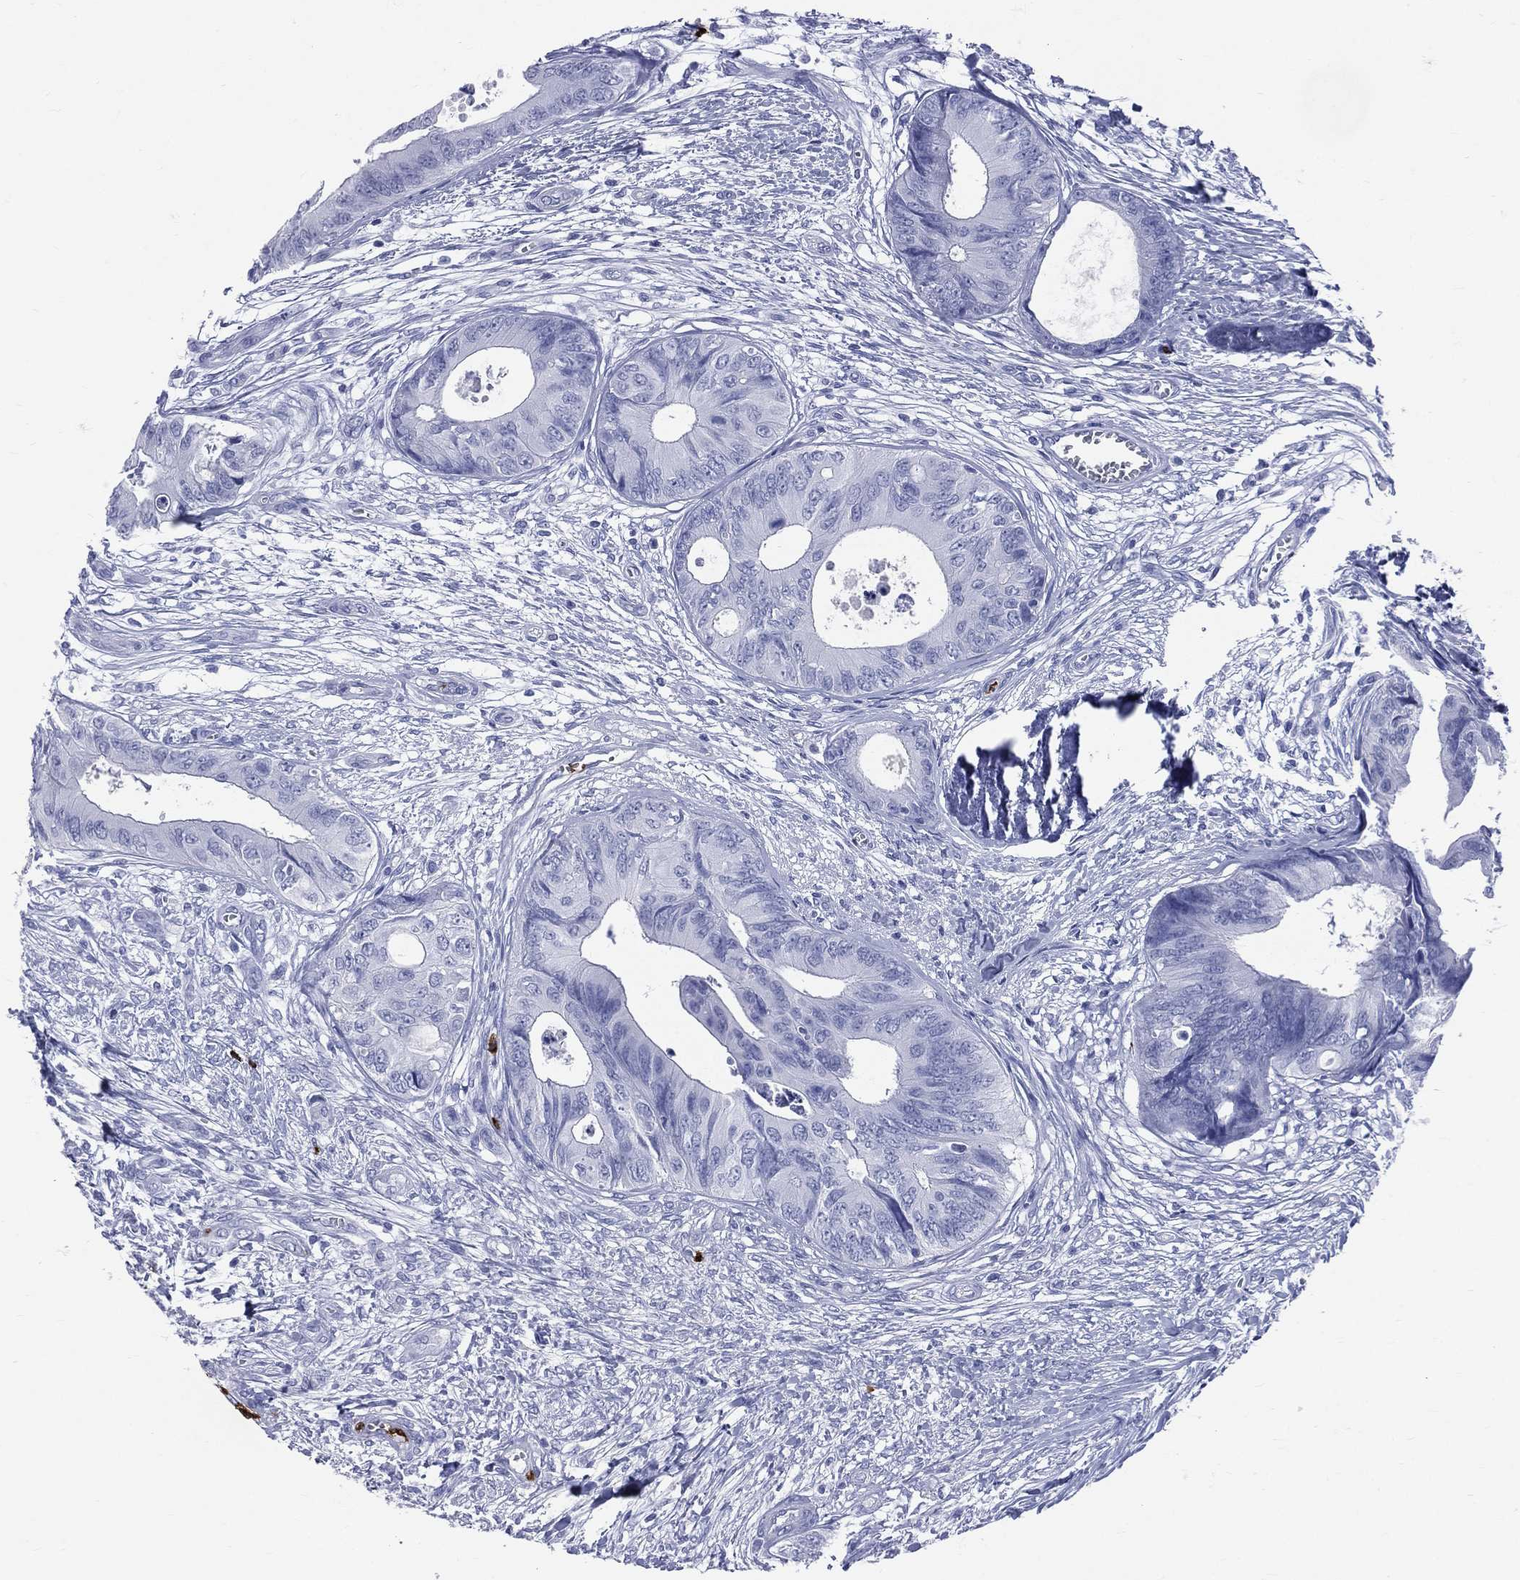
{"staining": {"intensity": "negative", "quantity": "none", "location": "none"}, "tissue": "colorectal cancer", "cell_type": "Tumor cells", "image_type": "cancer", "snomed": [{"axis": "morphology", "description": "Normal tissue, NOS"}, {"axis": "morphology", "description": "Adenocarcinoma, NOS"}, {"axis": "topography", "description": "Colon"}], "caption": "Photomicrograph shows no significant protein positivity in tumor cells of adenocarcinoma (colorectal).", "gene": "PGLYRP1", "patient": {"sex": "male", "age": 65}}